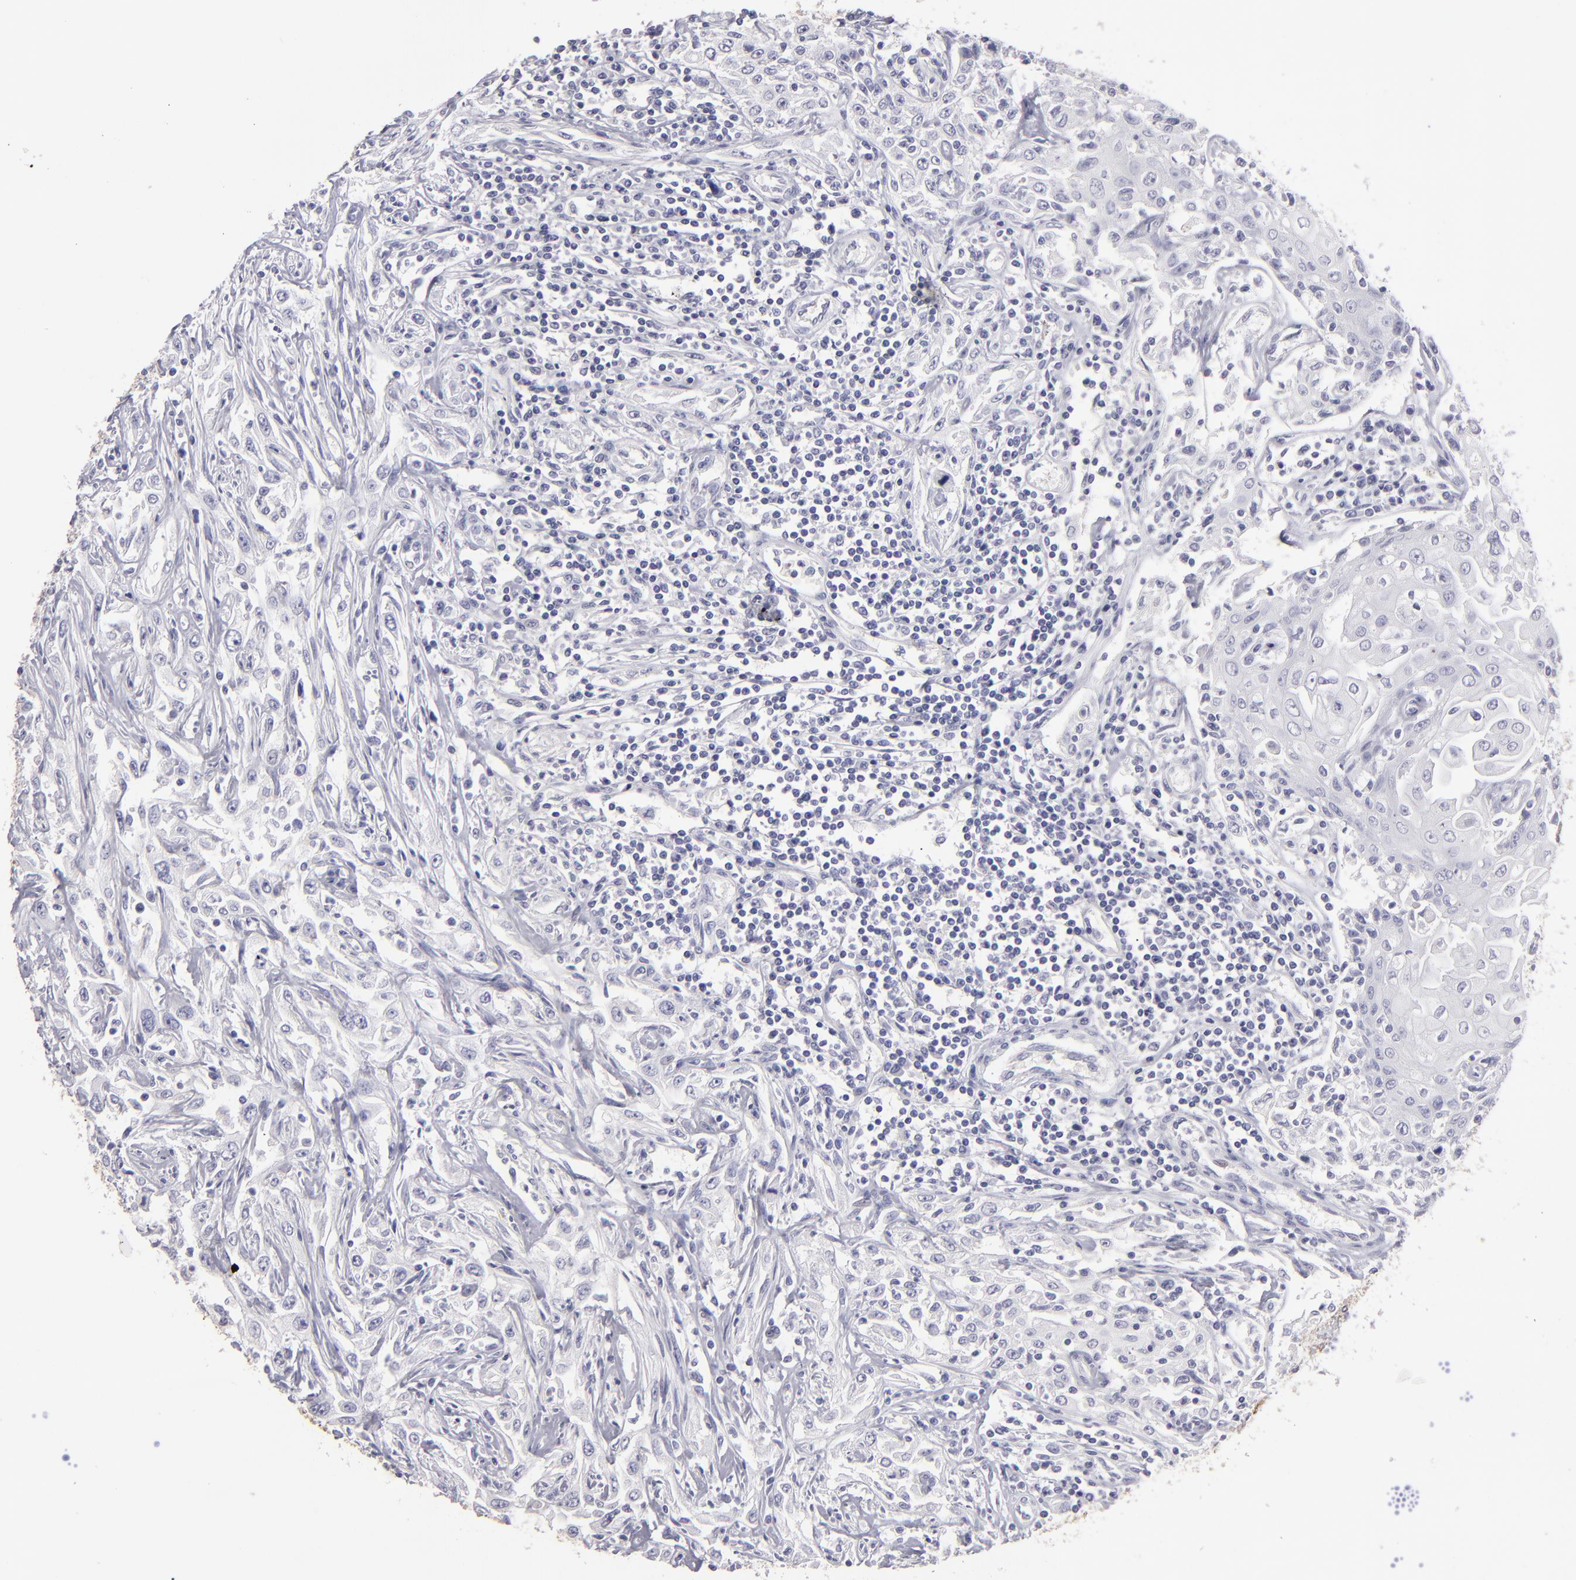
{"staining": {"intensity": "negative", "quantity": "none", "location": "none"}, "tissue": "head and neck cancer", "cell_type": "Tumor cells", "image_type": "cancer", "snomed": [{"axis": "morphology", "description": "Squamous cell carcinoma, NOS"}, {"axis": "topography", "description": "Oral tissue"}, {"axis": "topography", "description": "Head-Neck"}], "caption": "Immunohistochemistry photomicrograph of human head and neck squamous cell carcinoma stained for a protein (brown), which shows no staining in tumor cells.", "gene": "ABCC4", "patient": {"sex": "female", "age": 76}}